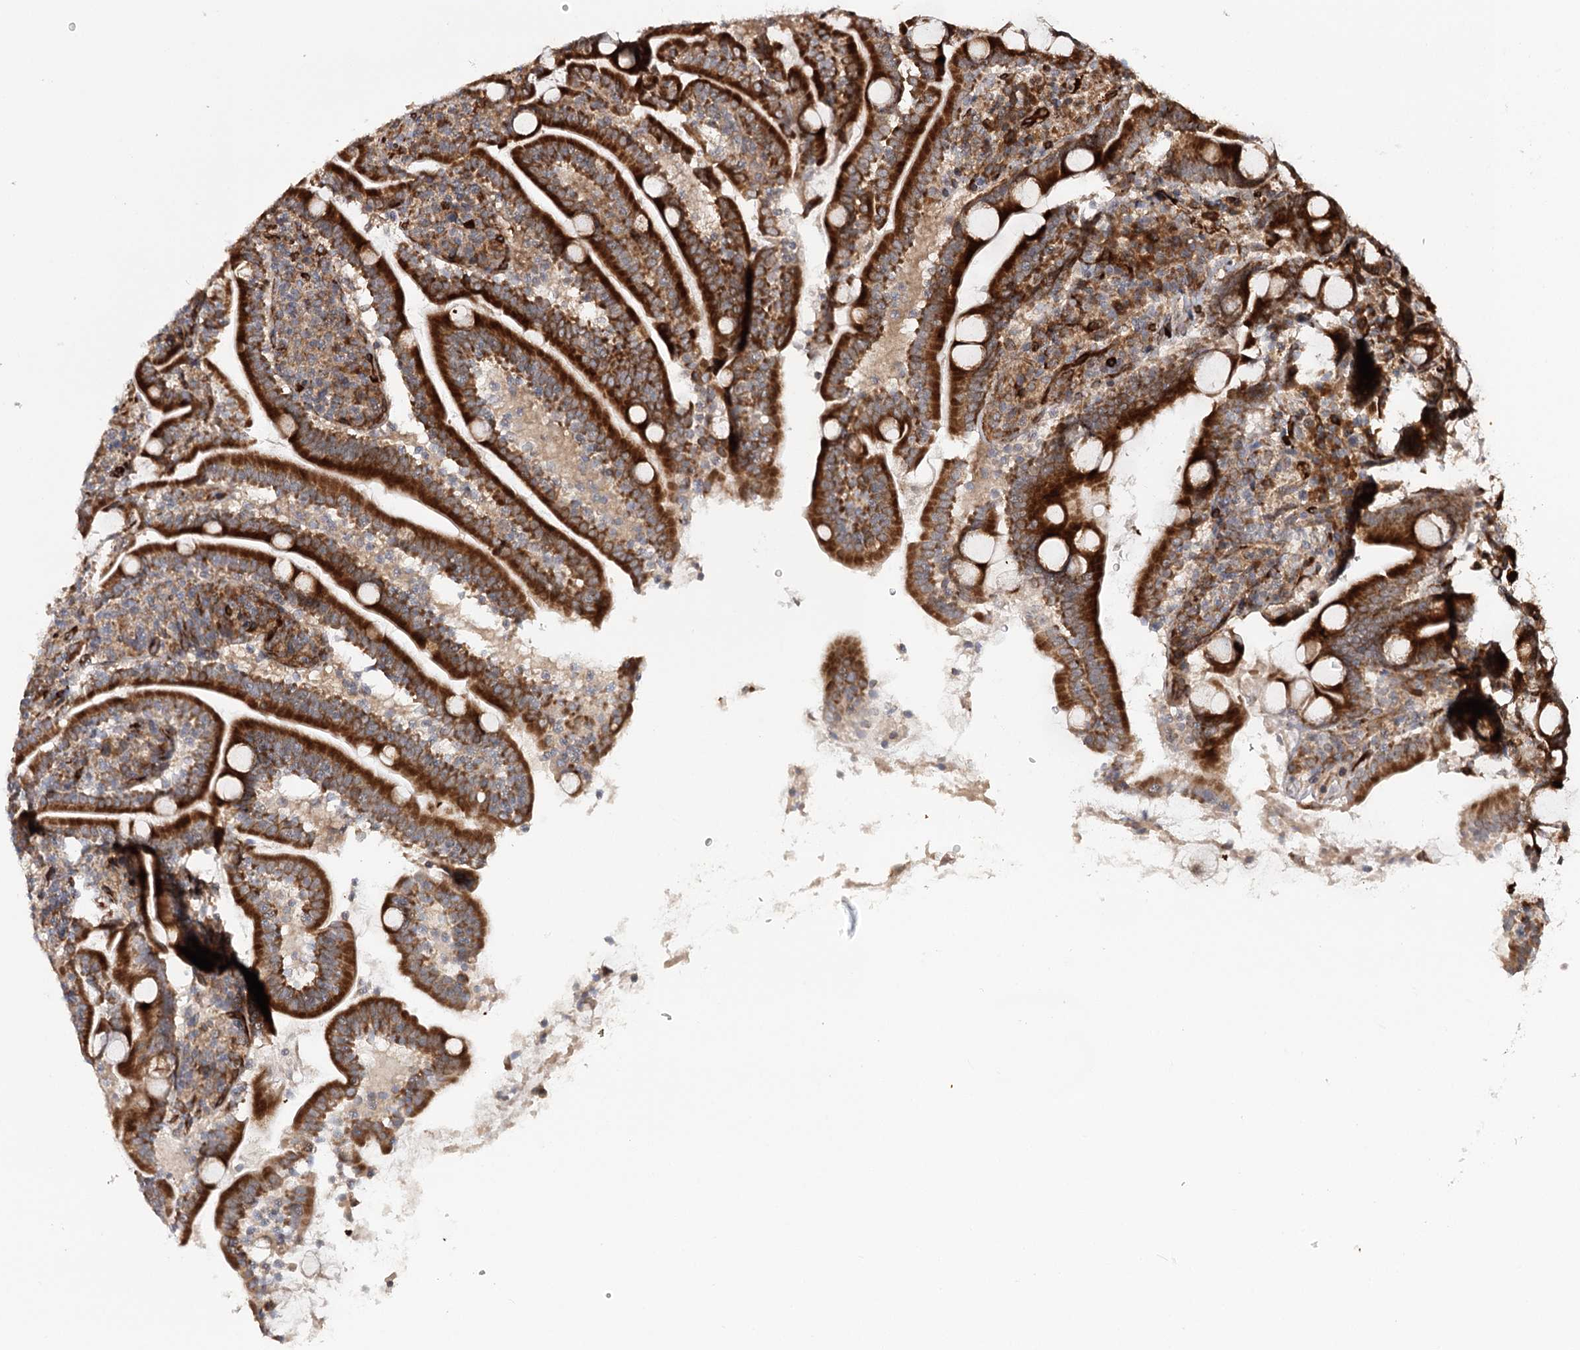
{"staining": {"intensity": "strong", "quantity": ">75%", "location": "cytoplasmic/membranous"}, "tissue": "duodenum", "cell_type": "Glandular cells", "image_type": "normal", "snomed": [{"axis": "morphology", "description": "Normal tissue, NOS"}, {"axis": "topography", "description": "Duodenum"}], "caption": "This micrograph reveals immunohistochemistry staining of normal duodenum, with high strong cytoplasmic/membranous expression in approximately >75% of glandular cells.", "gene": "MKNK1", "patient": {"sex": "male", "age": 35}}